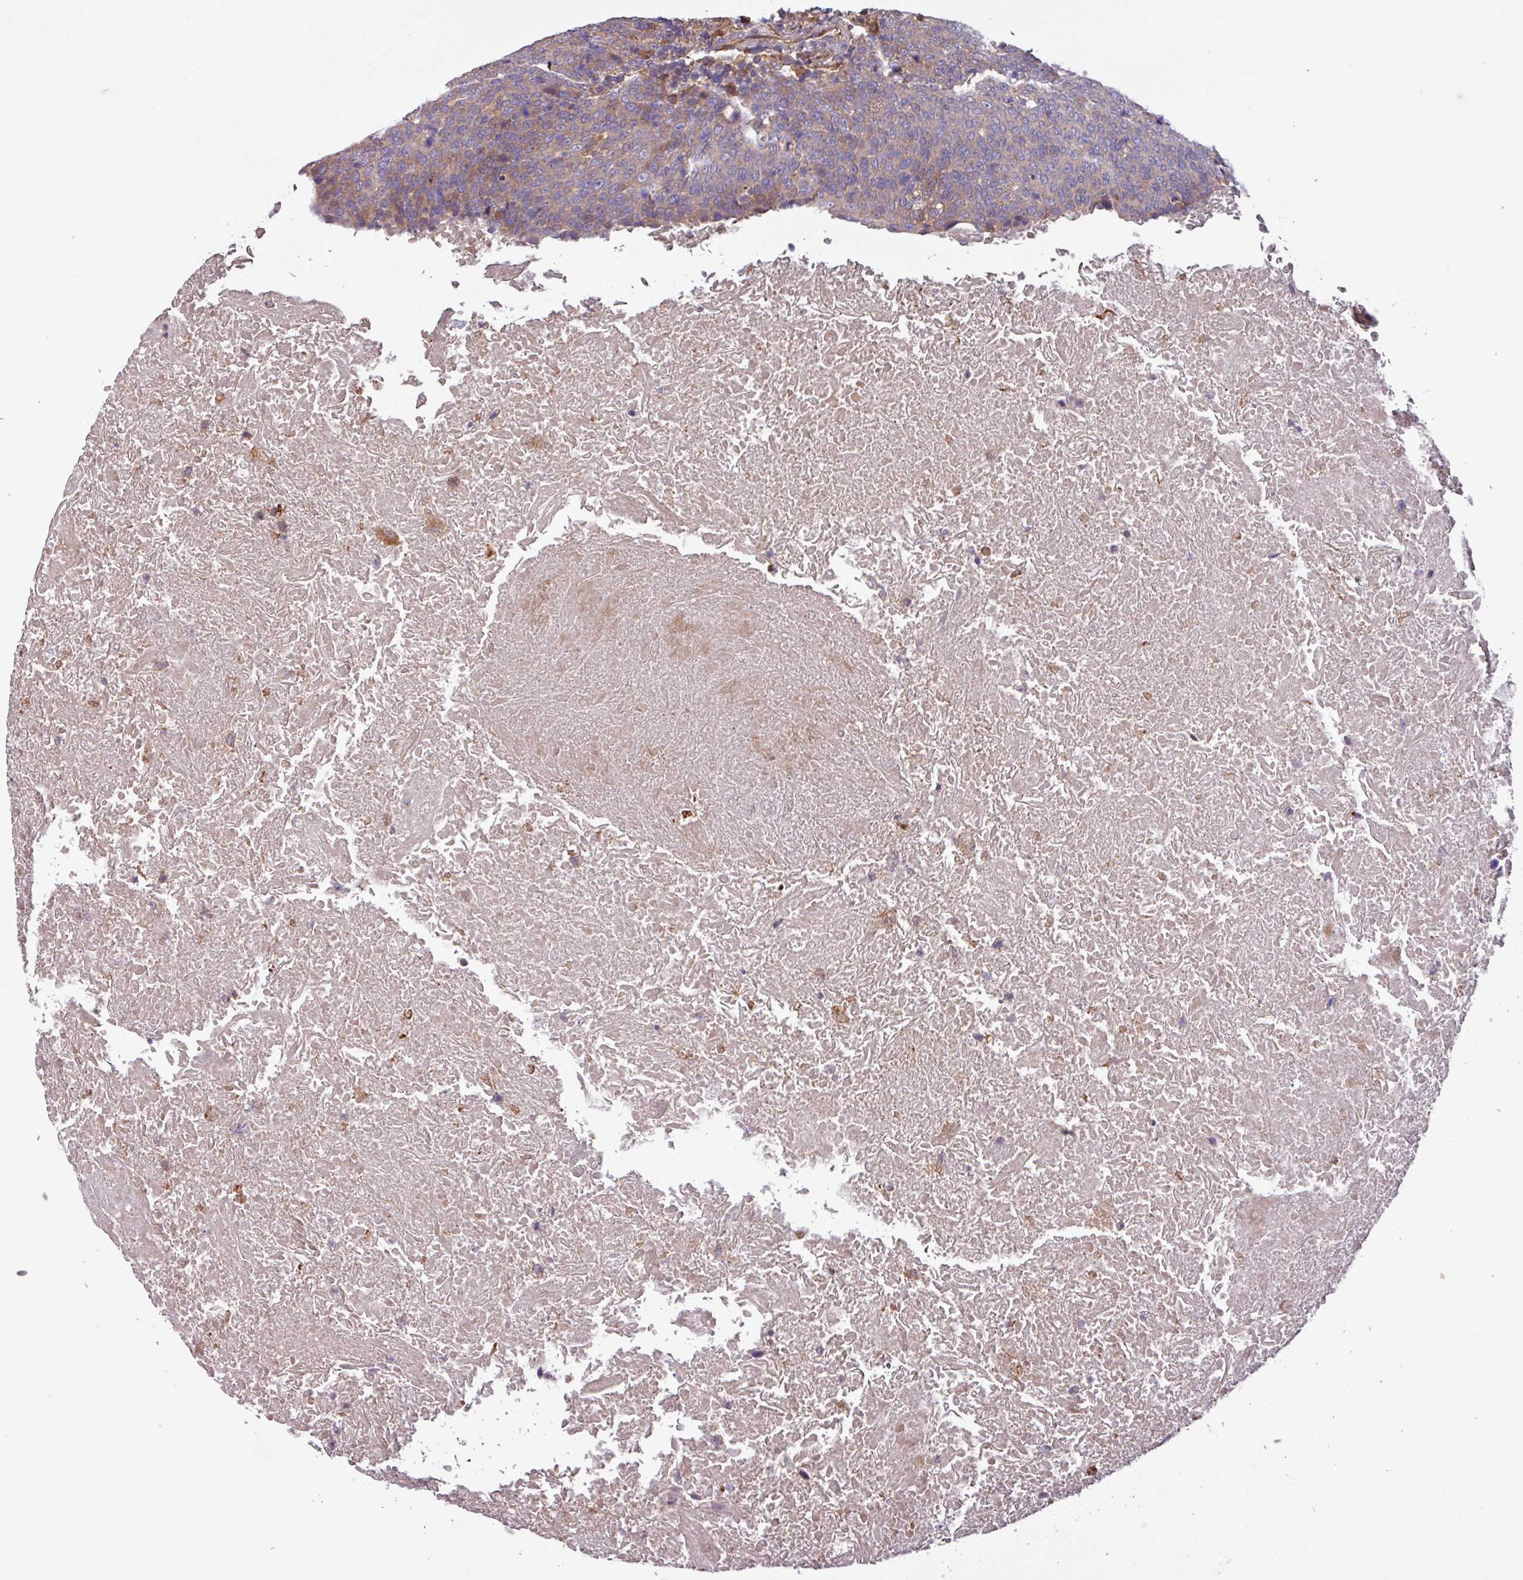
{"staining": {"intensity": "moderate", "quantity": "25%-75%", "location": "cytoplasmic/membranous"}, "tissue": "head and neck cancer", "cell_type": "Tumor cells", "image_type": "cancer", "snomed": [{"axis": "morphology", "description": "Squamous cell carcinoma, NOS"}, {"axis": "morphology", "description": "Squamous cell carcinoma, metastatic, NOS"}, {"axis": "topography", "description": "Lymph node"}, {"axis": "topography", "description": "Head-Neck"}], "caption": "Metastatic squamous cell carcinoma (head and neck) tissue shows moderate cytoplasmic/membranous staining in approximately 25%-75% of tumor cells, visualized by immunohistochemistry.", "gene": "PTPRQ", "patient": {"sex": "male", "age": 62}}